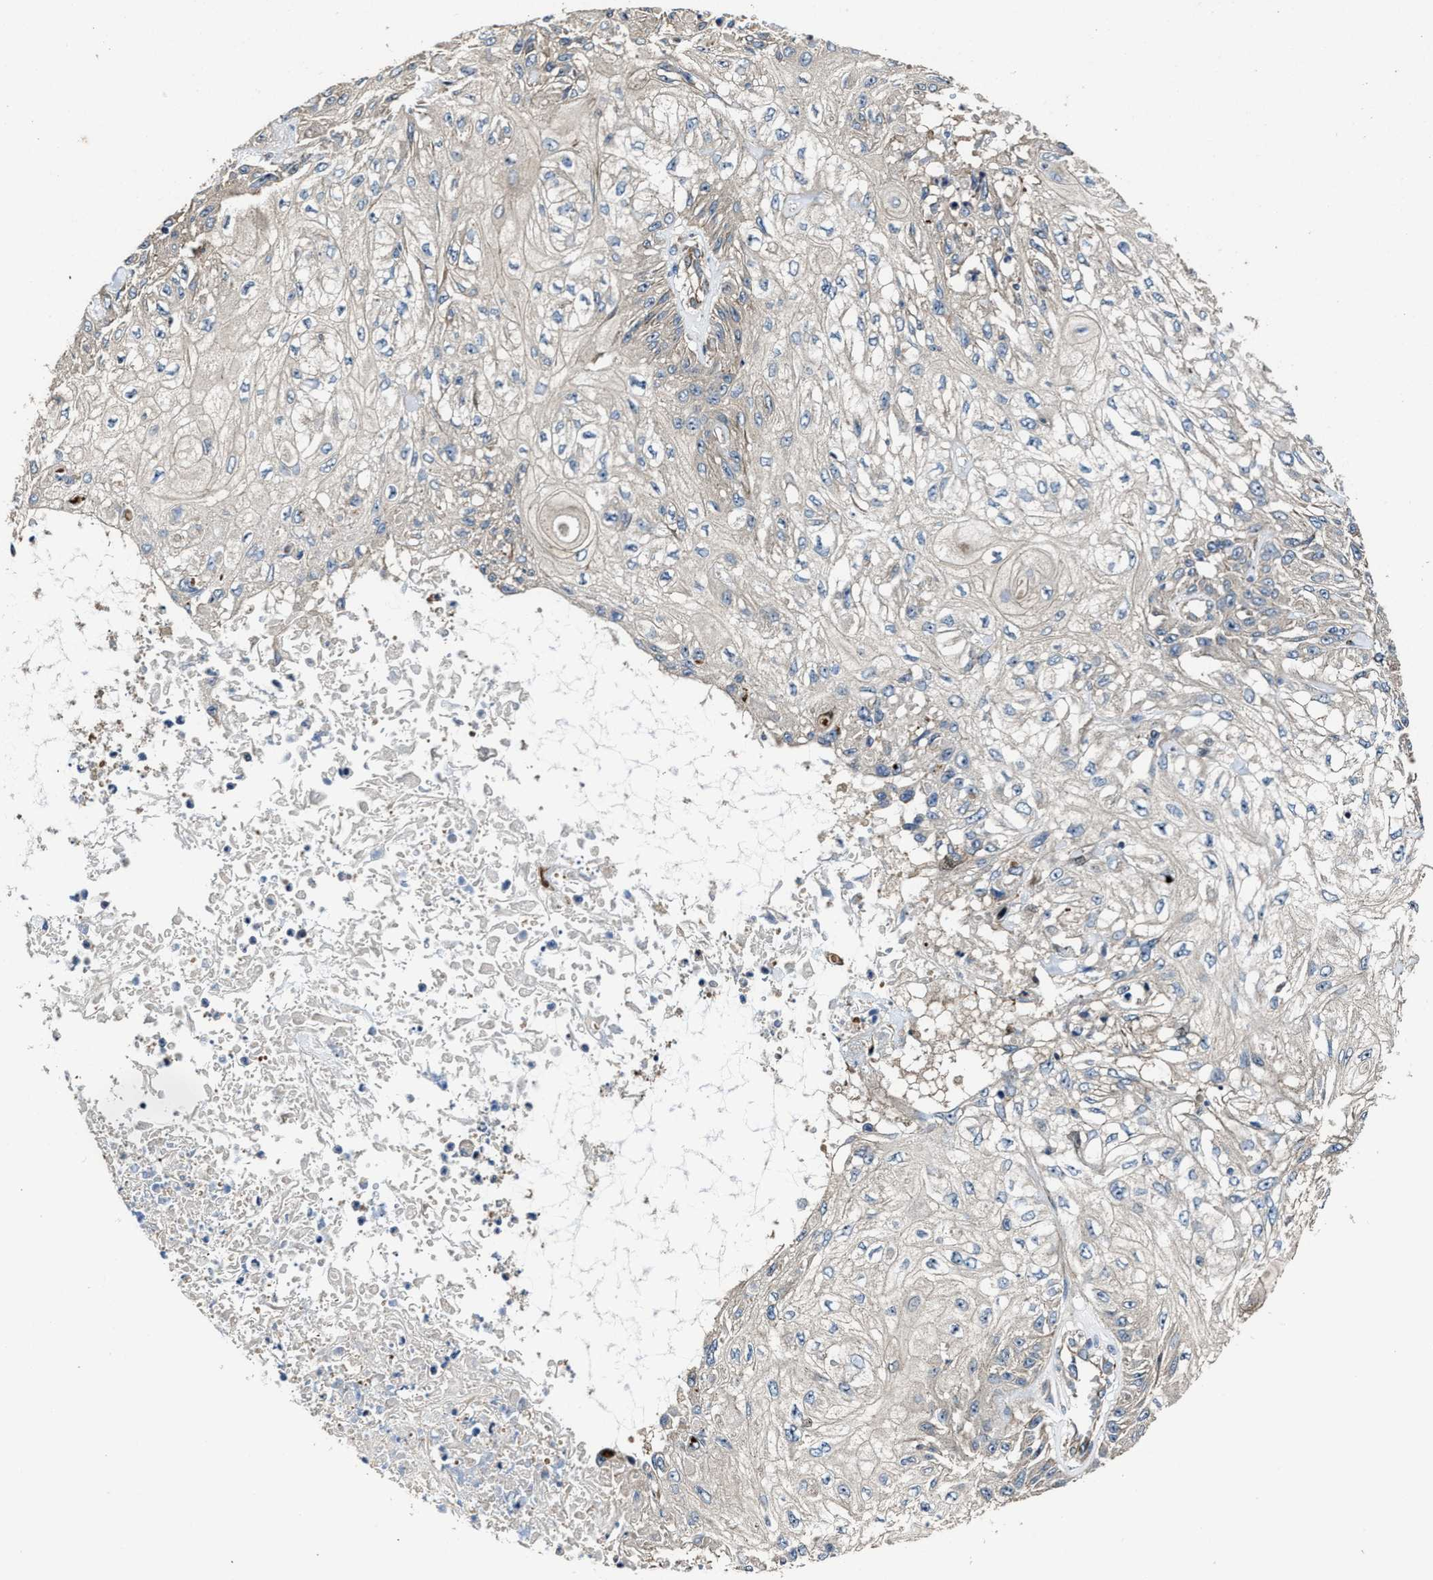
{"staining": {"intensity": "negative", "quantity": "none", "location": "none"}, "tissue": "skin cancer", "cell_type": "Tumor cells", "image_type": "cancer", "snomed": [{"axis": "morphology", "description": "Squamous cell carcinoma, NOS"}, {"axis": "morphology", "description": "Squamous cell carcinoma, metastatic, NOS"}, {"axis": "topography", "description": "Skin"}, {"axis": "topography", "description": "Lymph node"}], "caption": "An immunohistochemistry (IHC) photomicrograph of squamous cell carcinoma (skin) is shown. There is no staining in tumor cells of squamous cell carcinoma (skin).", "gene": "PTAR1", "patient": {"sex": "male", "age": 75}}